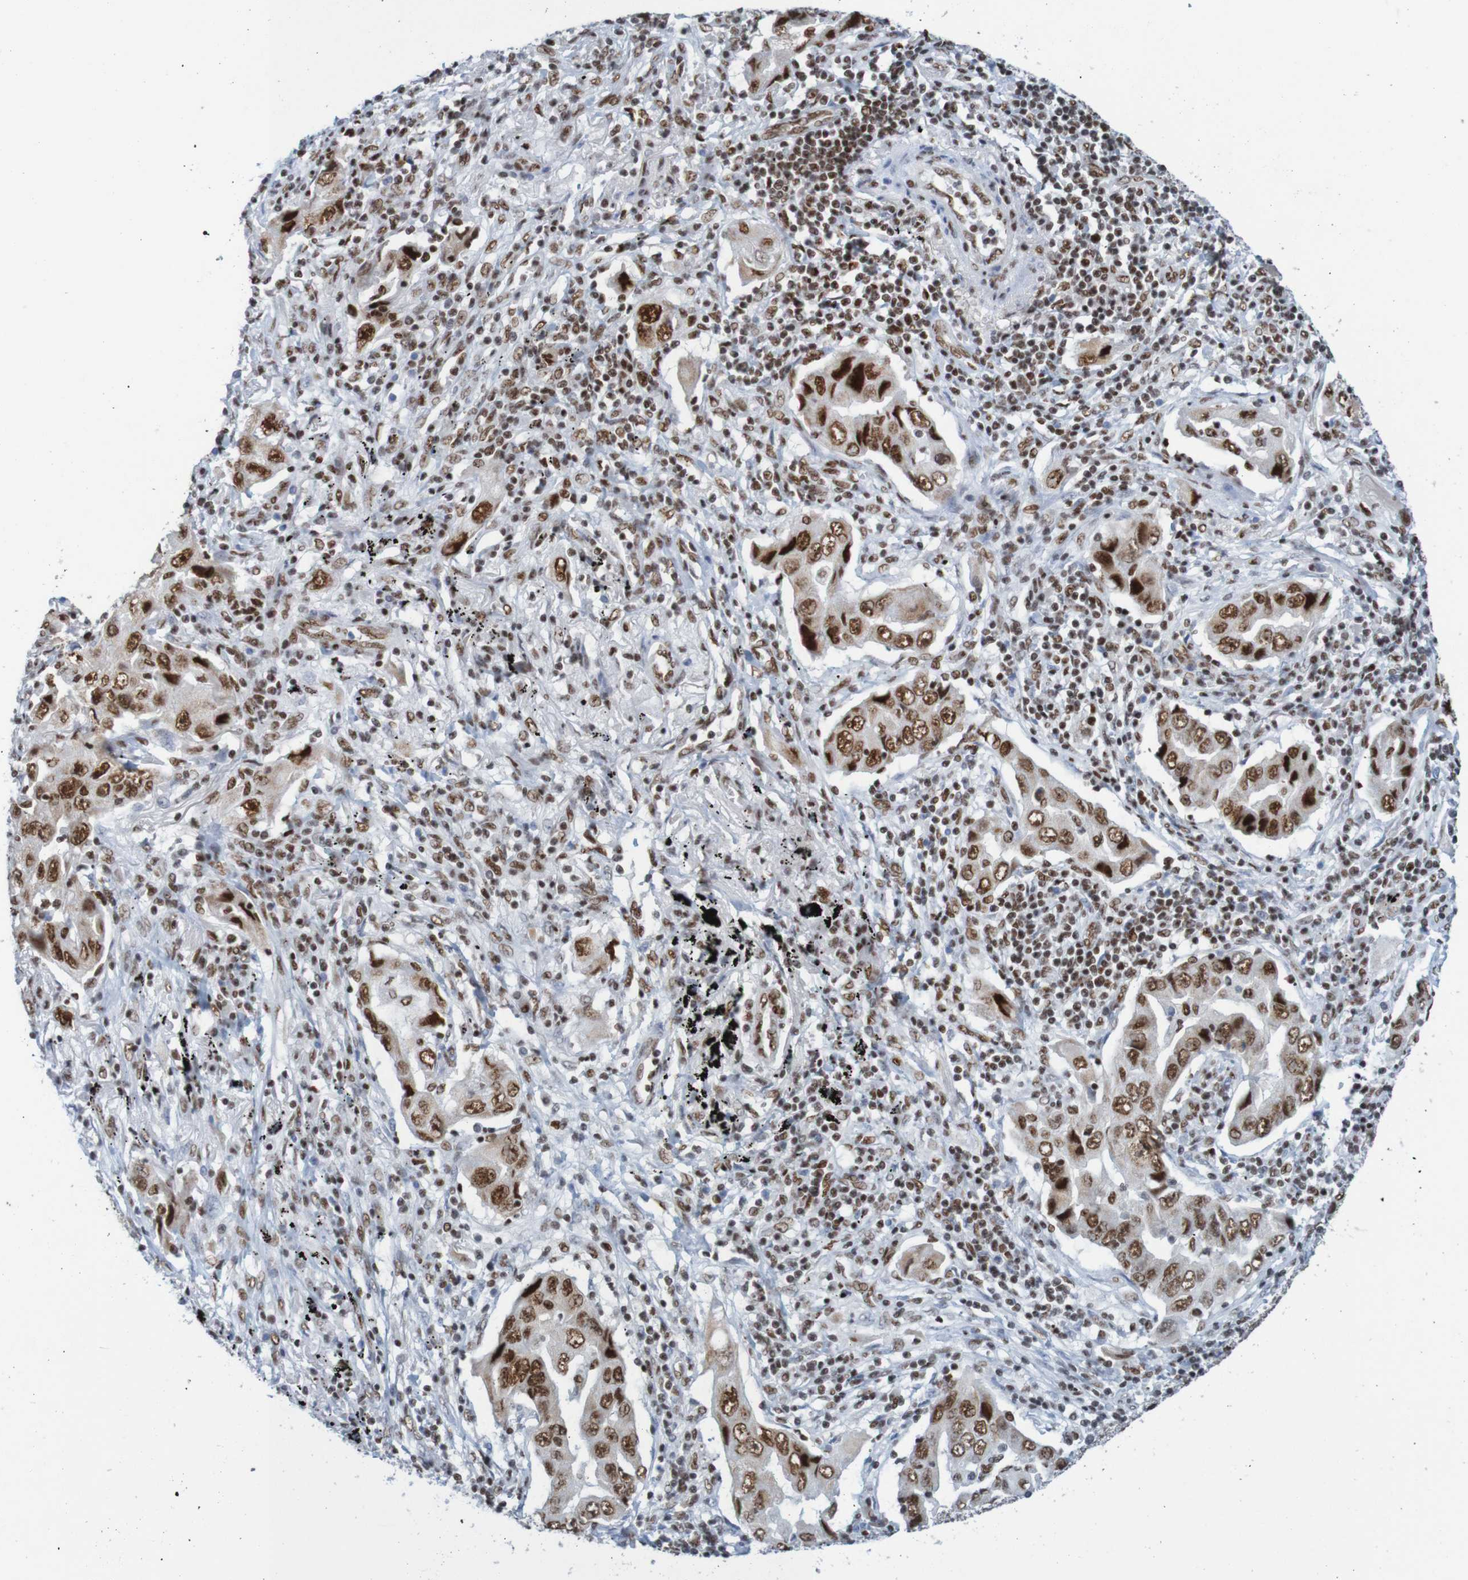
{"staining": {"intensity": "strong", "quantity": ">75%", "location": "nuclear"}, "tissue": "lung cancer", "cell_type": "Tumor cells", "image_type": "cancer", "snomed": [{"axis": "morphology", "description": "Adenocarcinoma, NOS"}, {"axis": "topography", "description": "Lung"}], "caption": "Tumor cells display strong nuclear positivity in approximately >75% of cells in lung cancer.", "gene": "THRAP3", "patient": {"sex": "female", "age": 65}}